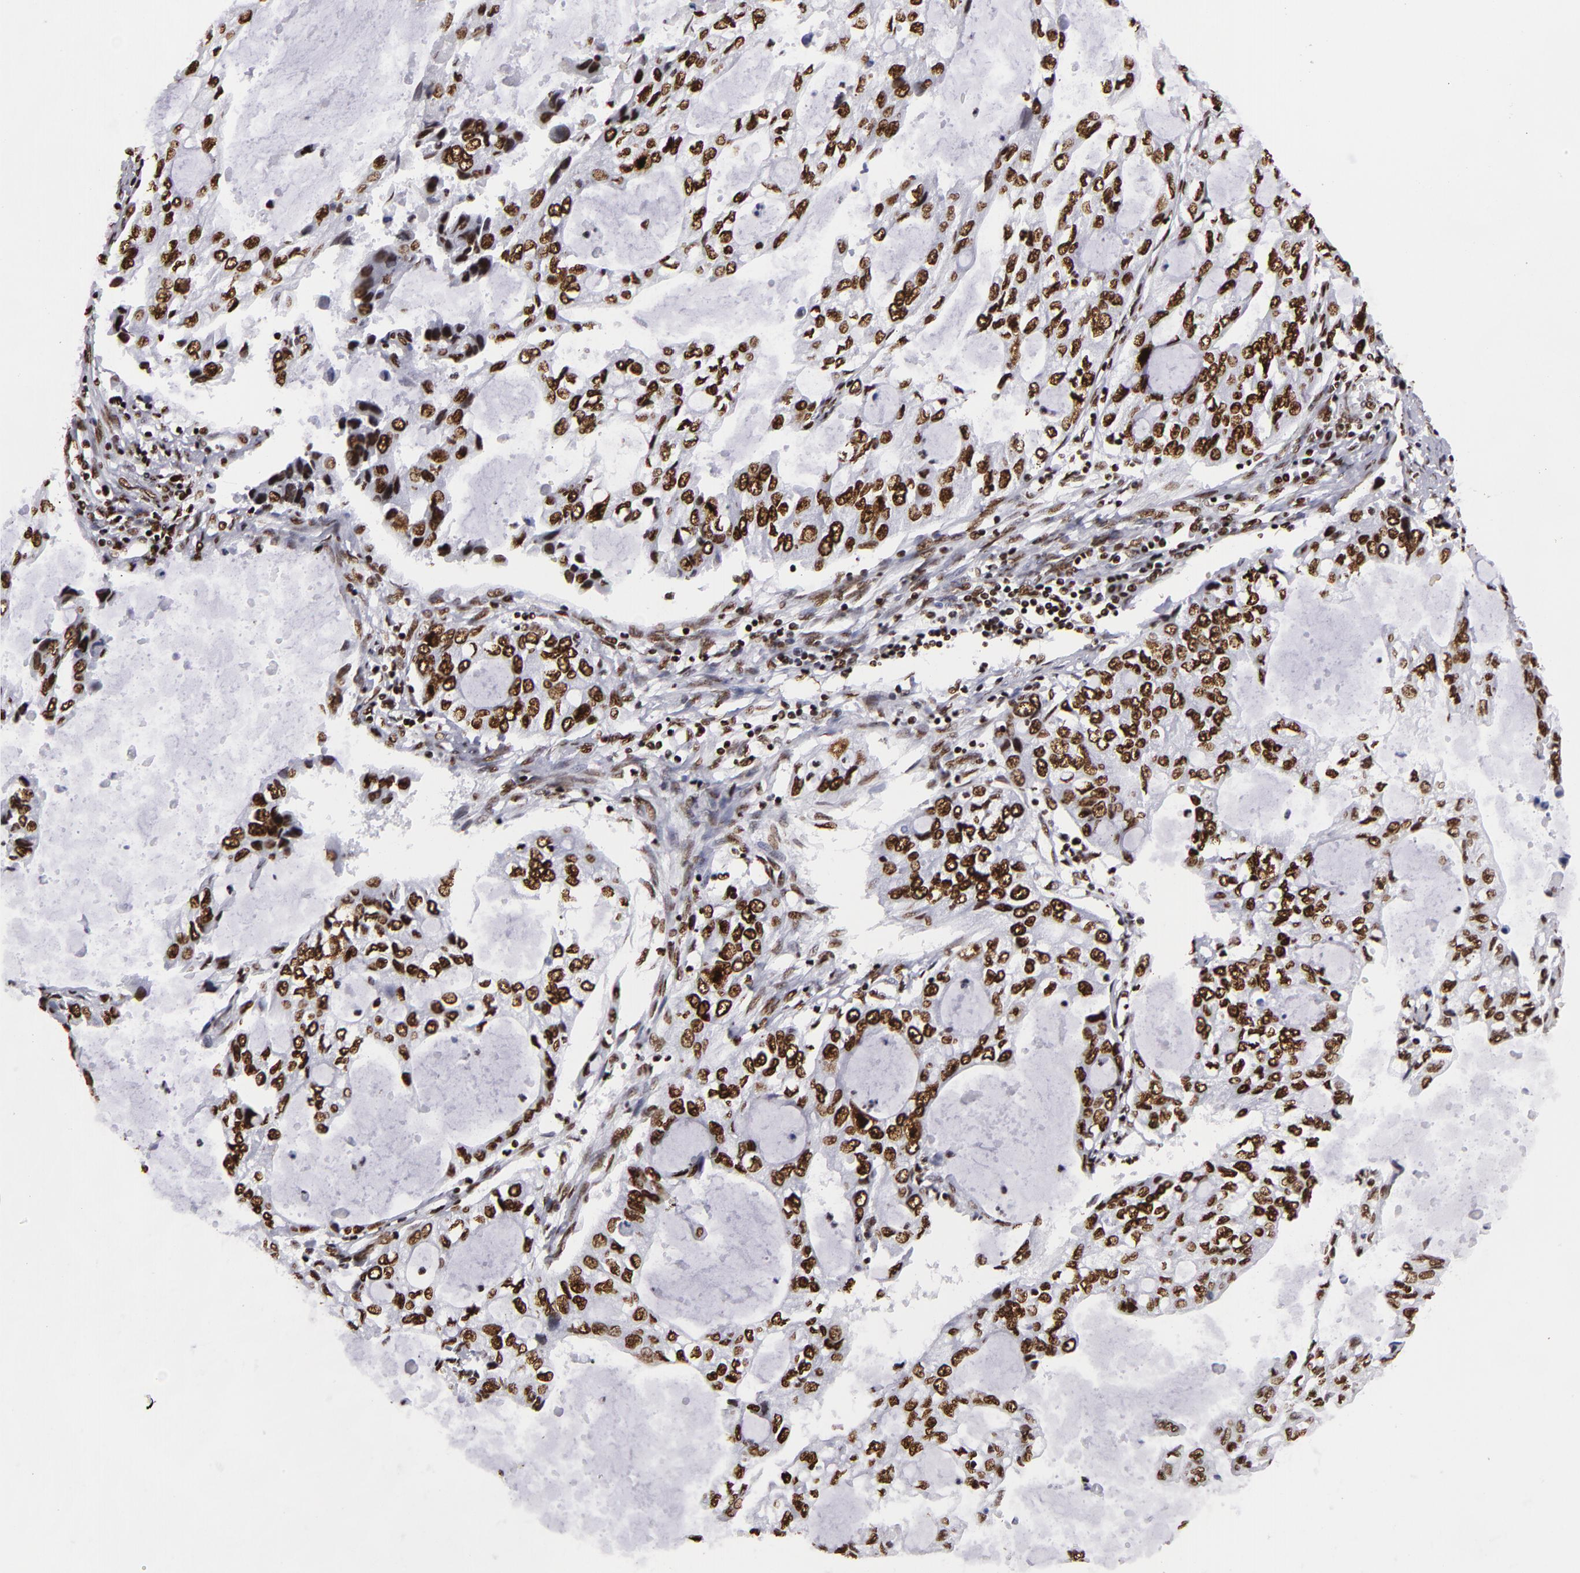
{"staining": {"intensity": "strong", "quantity": ">75%", "location": "nuclear"}, "tissue": "stomach cancer", "cell_type": "Tumor cells", "image_type": "cancer", "snomed": [{"axis": "morphology", "description": "Adenocarcinoma, NOS"}, {"axis": "topography", "description": "Stomach, upper"}], "caption": "Adenocarcinoma (stomach) stained with DAB IHC demonstrates high levels of strong nuclear staining in about >75% of tumor cells. Nuclei are stained in blue.", "gene": "SAFB", "patient": {"sex": "female", "age": 52}}